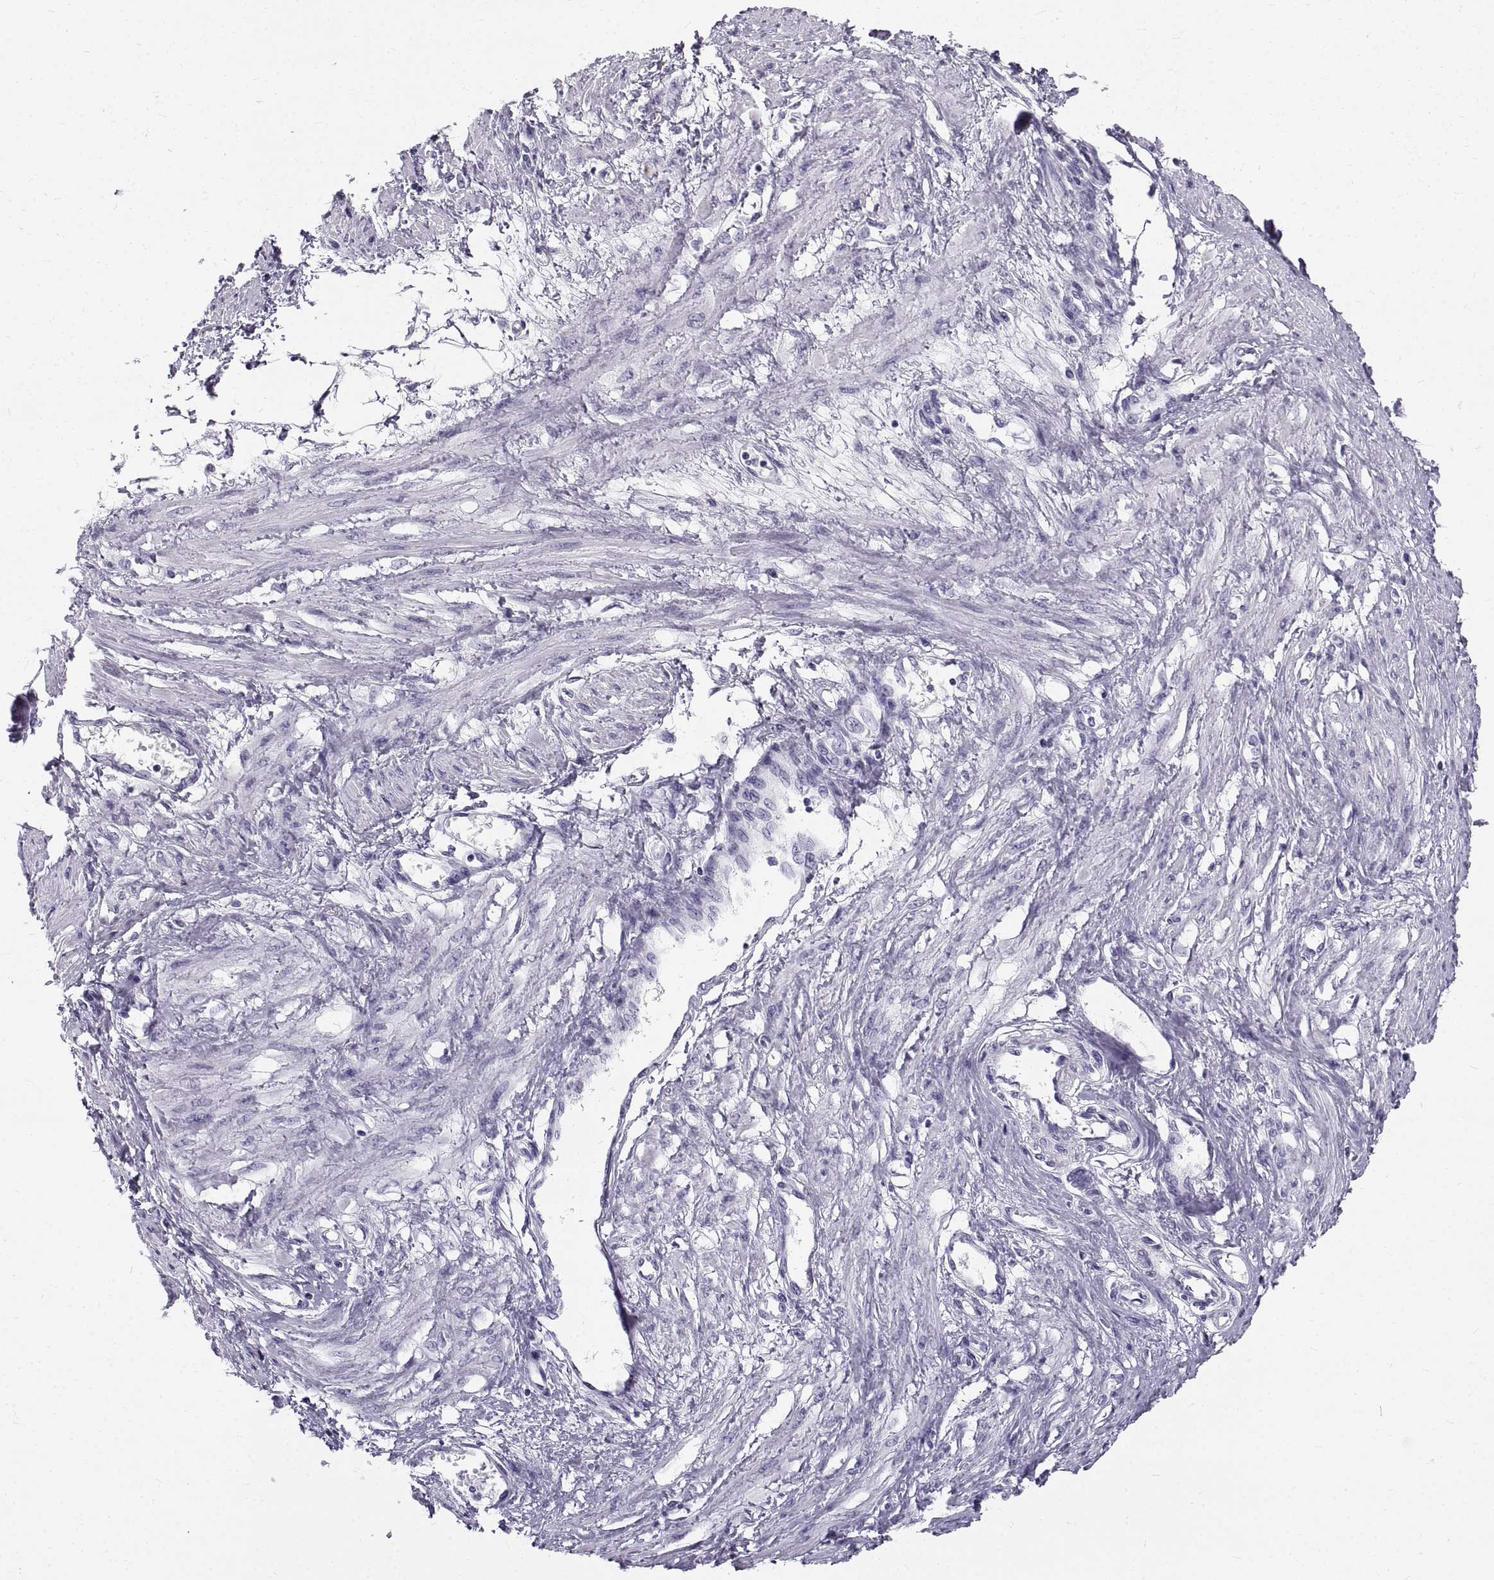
{"staining": {"intensity": "negative", "quantity": "none", "location": "none"}, "tissue": "smooth muscle", "cell_type": "Smooth muscle cells", "image_type": "normal", "snomed": [{"axis": "morphology", "description": "Normal tissue, NOS"}, {"axis": "topography", "description": "Smooth muscle"}, {"axis": "topography", "description": "Uterus"}], "caption": "An IHC image of normal smooth muscle is shown. There is no staining in smooth muscle cells of smooth muscle.", "gene": "GNG12", "patient": {"sex": "female", "age": 39}}